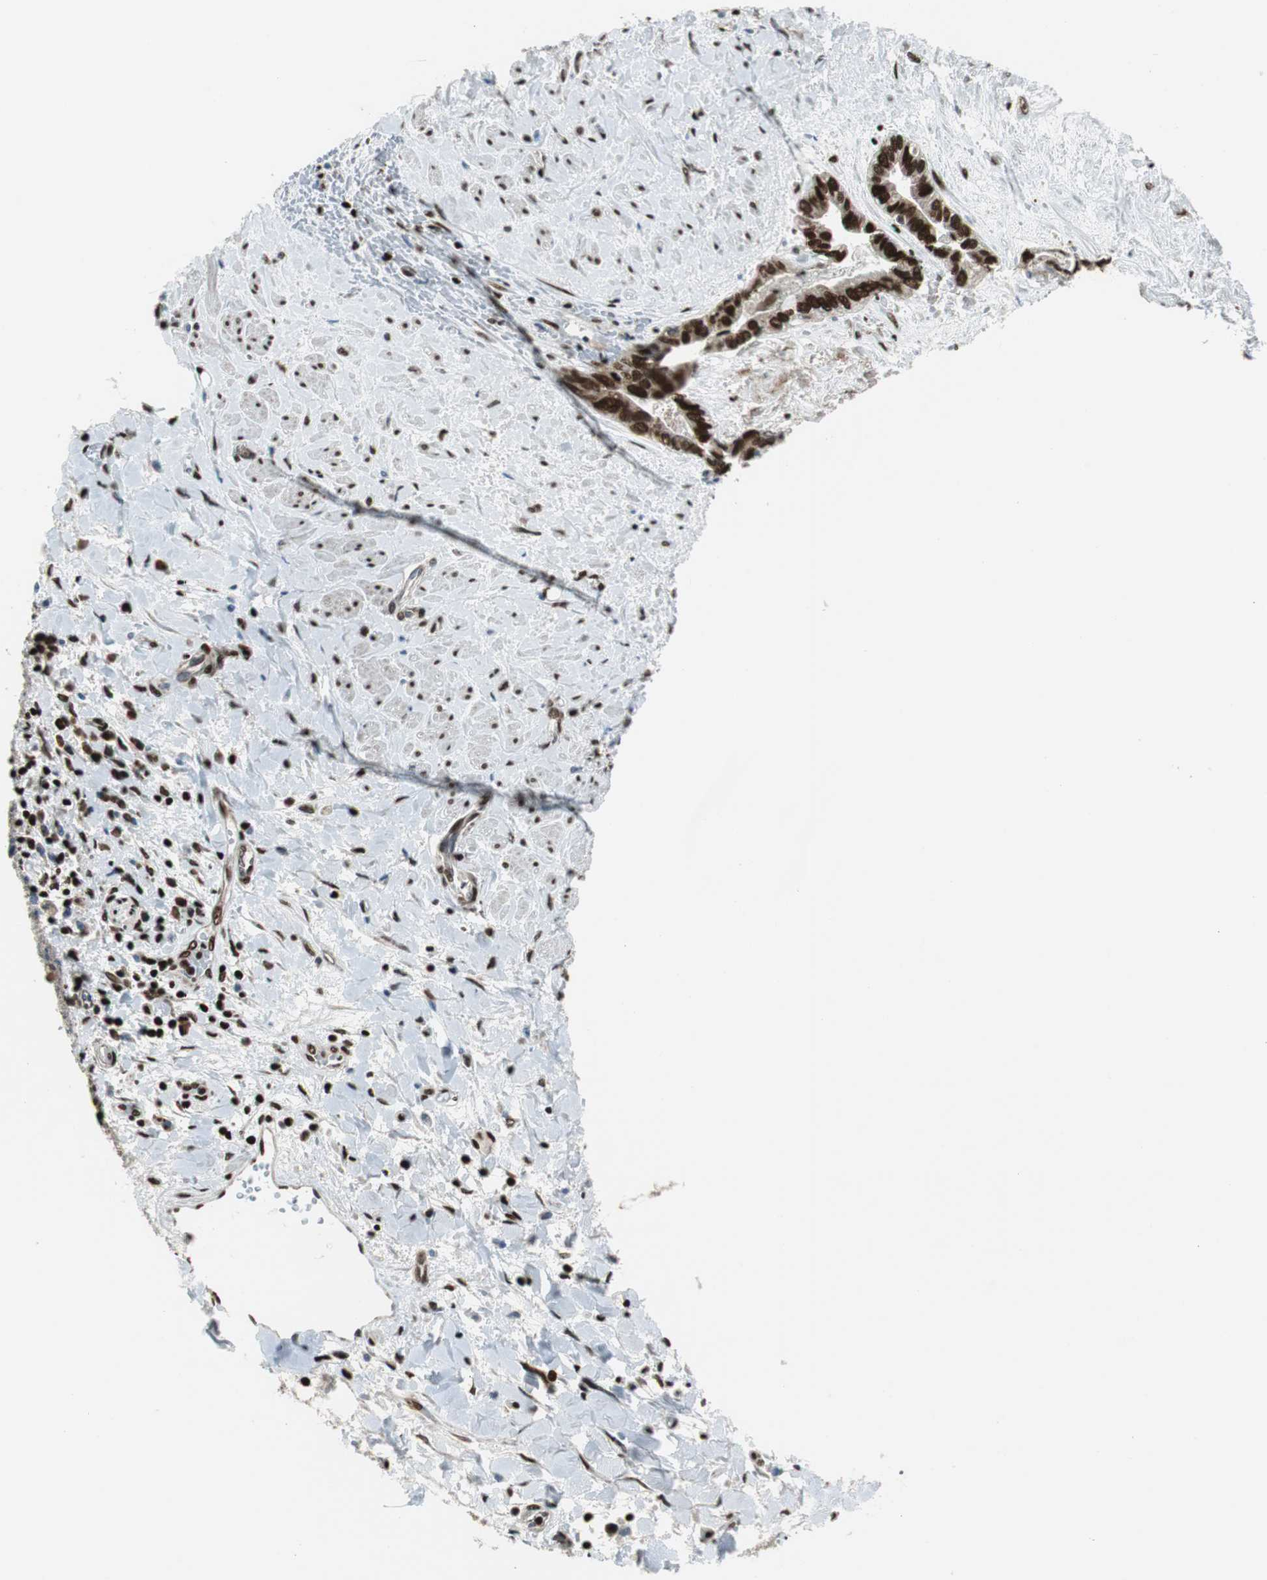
{"staining": {"intensity": "strong", "quantity": ">75%", "location": "nuclear"}, "tissue": "liver cancer", "cell_type": "Tumor cells", "image_type": "cancer", "snomed": [{"axis": "morphology", "description": "Cholangiocarcinoma"}, {"axis": "topography", "description": "Liver"}], "caption": "Brown immunohistochemical staining in human liver cancer (cholangiocarcinoma) reveals strong nuclear expression in approximately >75% of tumor cells.", "gene": "HDAC1", "patient": {"sex": "female", "age": 65}}